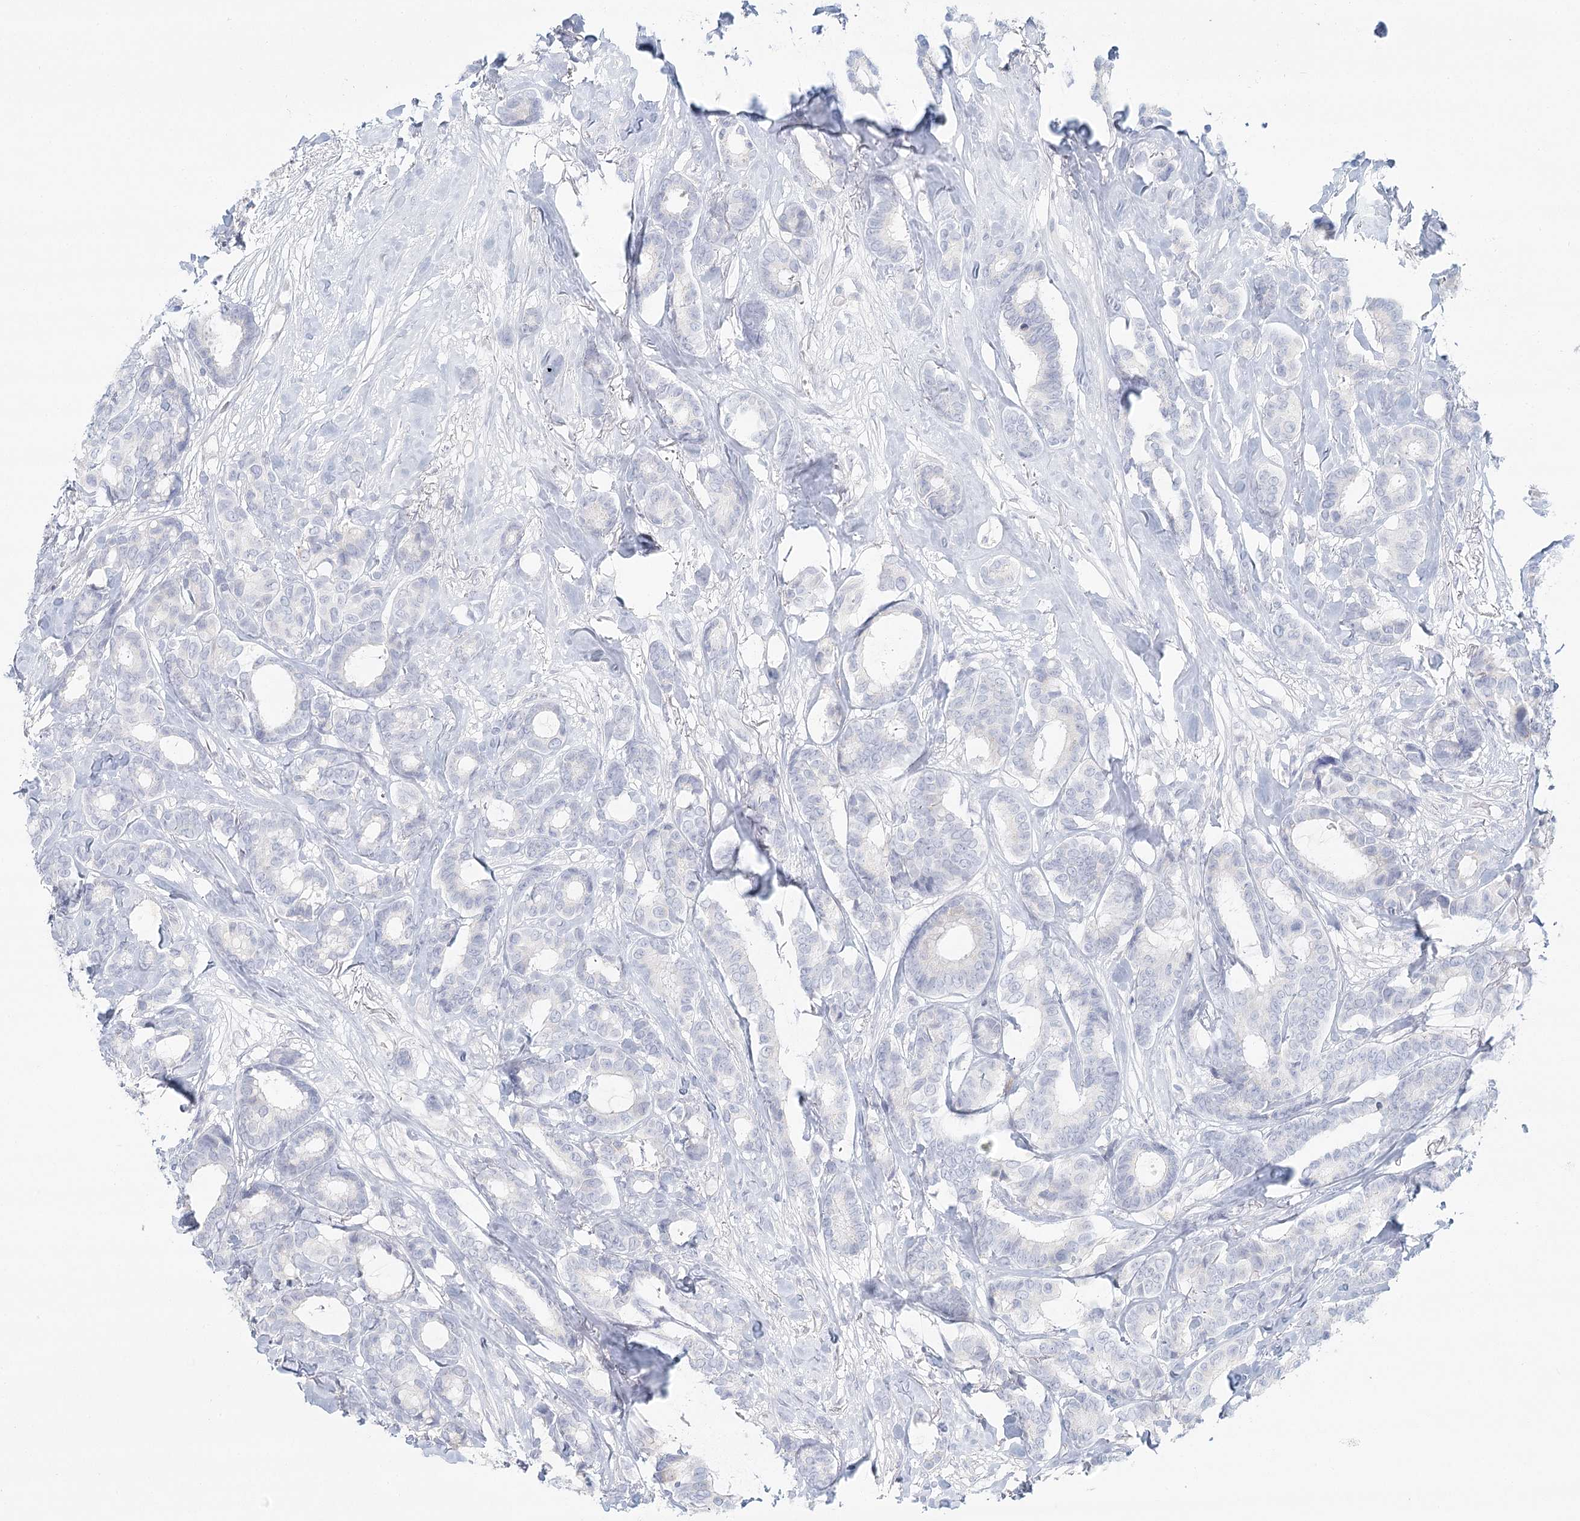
{"staining": {"intensity": "negative", "quantity": "none", "location": "none"}, "tissue": "breast cancer", "cell_type": "Tumor cells", "image_type": "cancer", "snomed": [{"axis": "morphology", "description": "Duct carcinoma"}, {"axis": "topography", "description": "Breast"}], "caption": "Immunohistochemistry (IHC) photomicrograph of neoplastic tissue: human breast cancer (intraductal carcinoma) stained with DAB (3,3'-diaminobenzidine) exhibits no significant protein expression in tumor cells.", "gene": "DMGDH", "patient": {"sex": "female", "age": 87}}